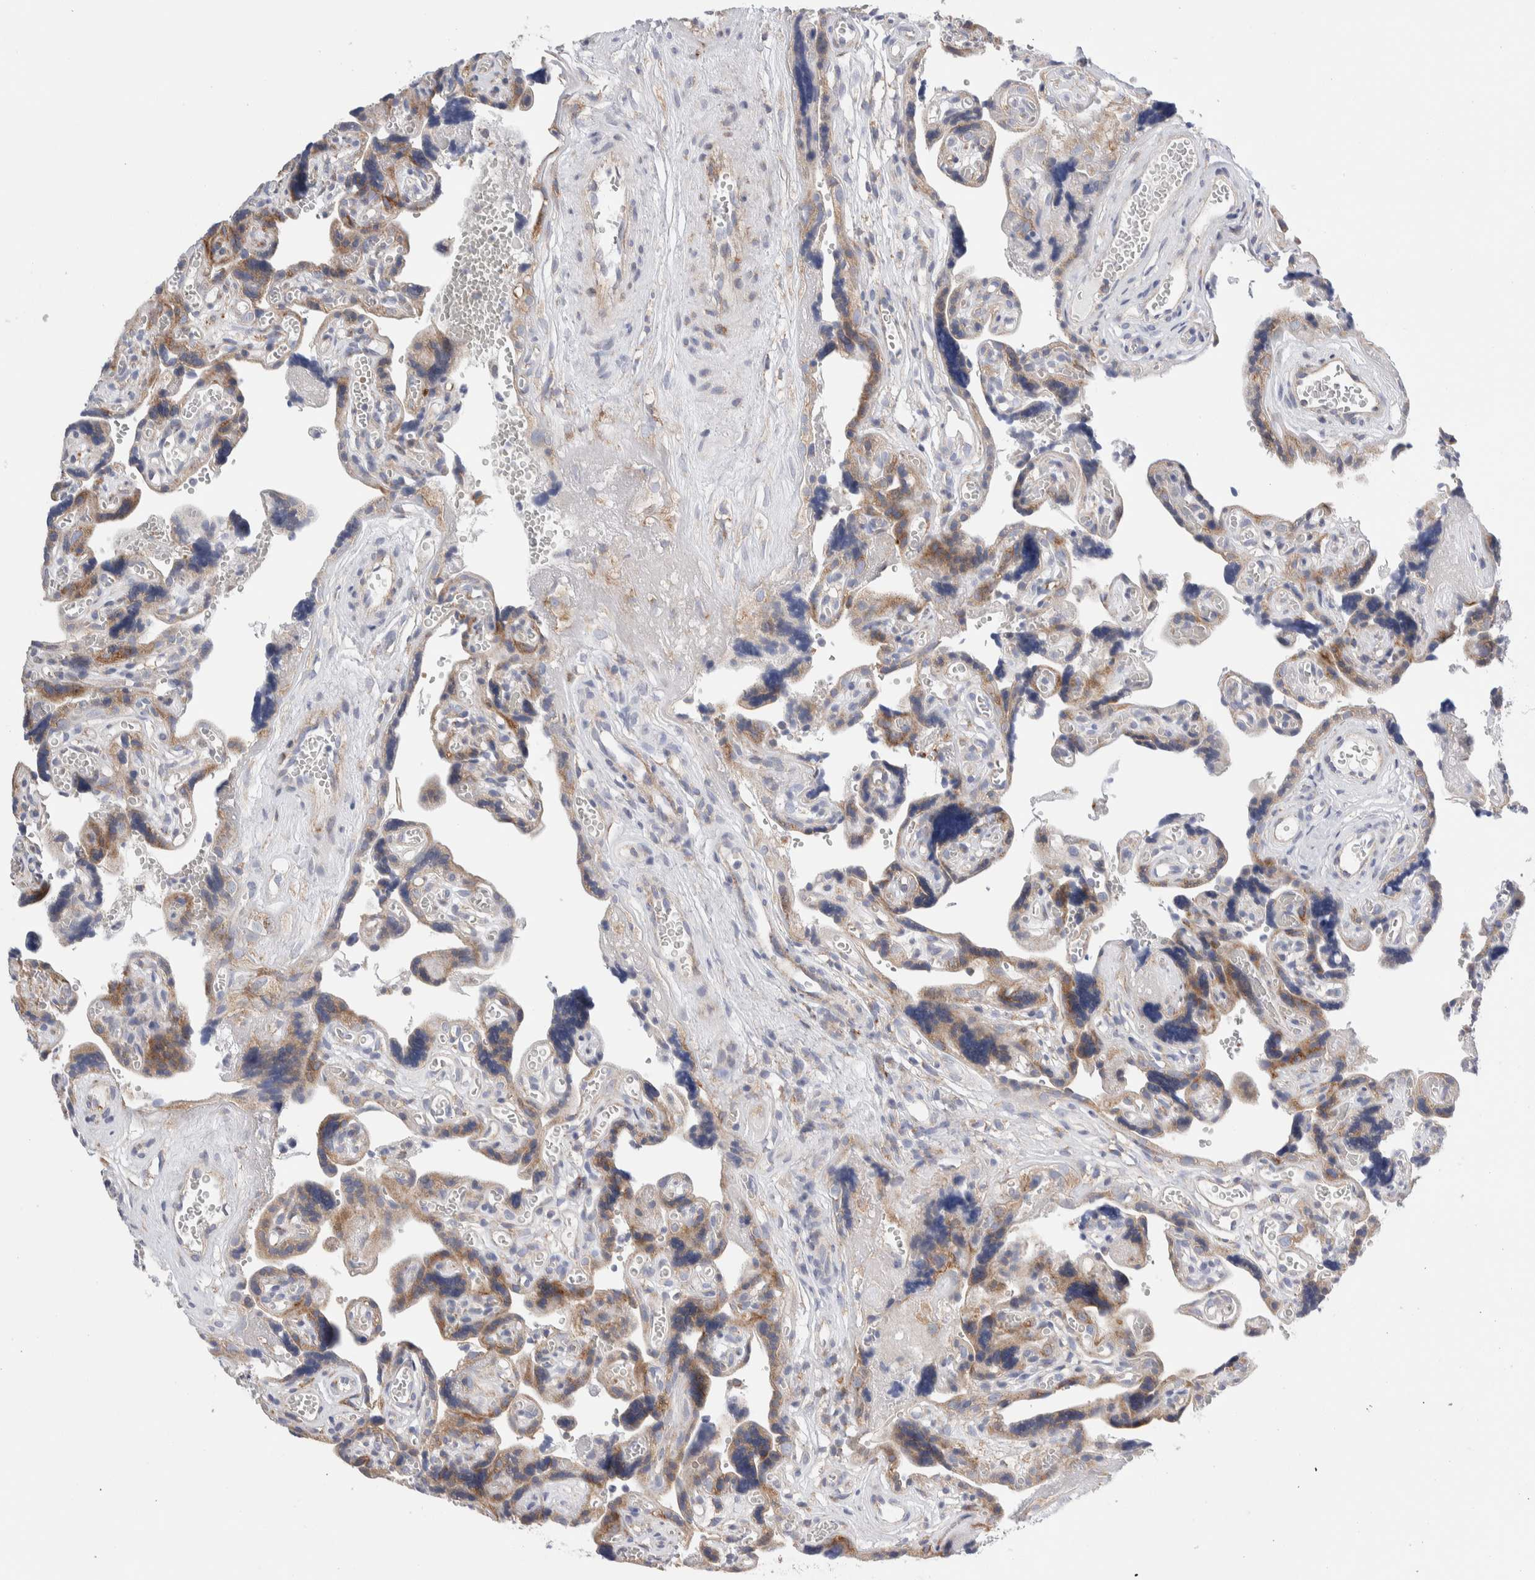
{"staining": {"intensity": "moderate", "quantity": ">75%", "location": "cytoplasmic/membranous"}, "tissue": "placenta", "cell_type": "Decidual cells", "image_type": "normal", "snomed": [{"axis": "morphology", "description": "Normal tissue, NOS"}, {"axis": "topography", "description": "Placenta"}], "caption": "Decidual cells display medium levels of moderate cytoplasmic/membranous staining in about >75% of cells in benign human placenta. (DAB (3,3'-diaminobenzidine) = brown stain, brightfield microscopy at high magnification).", "gene": "RACK1", "patient": {"sex": "female", "age": 30}}